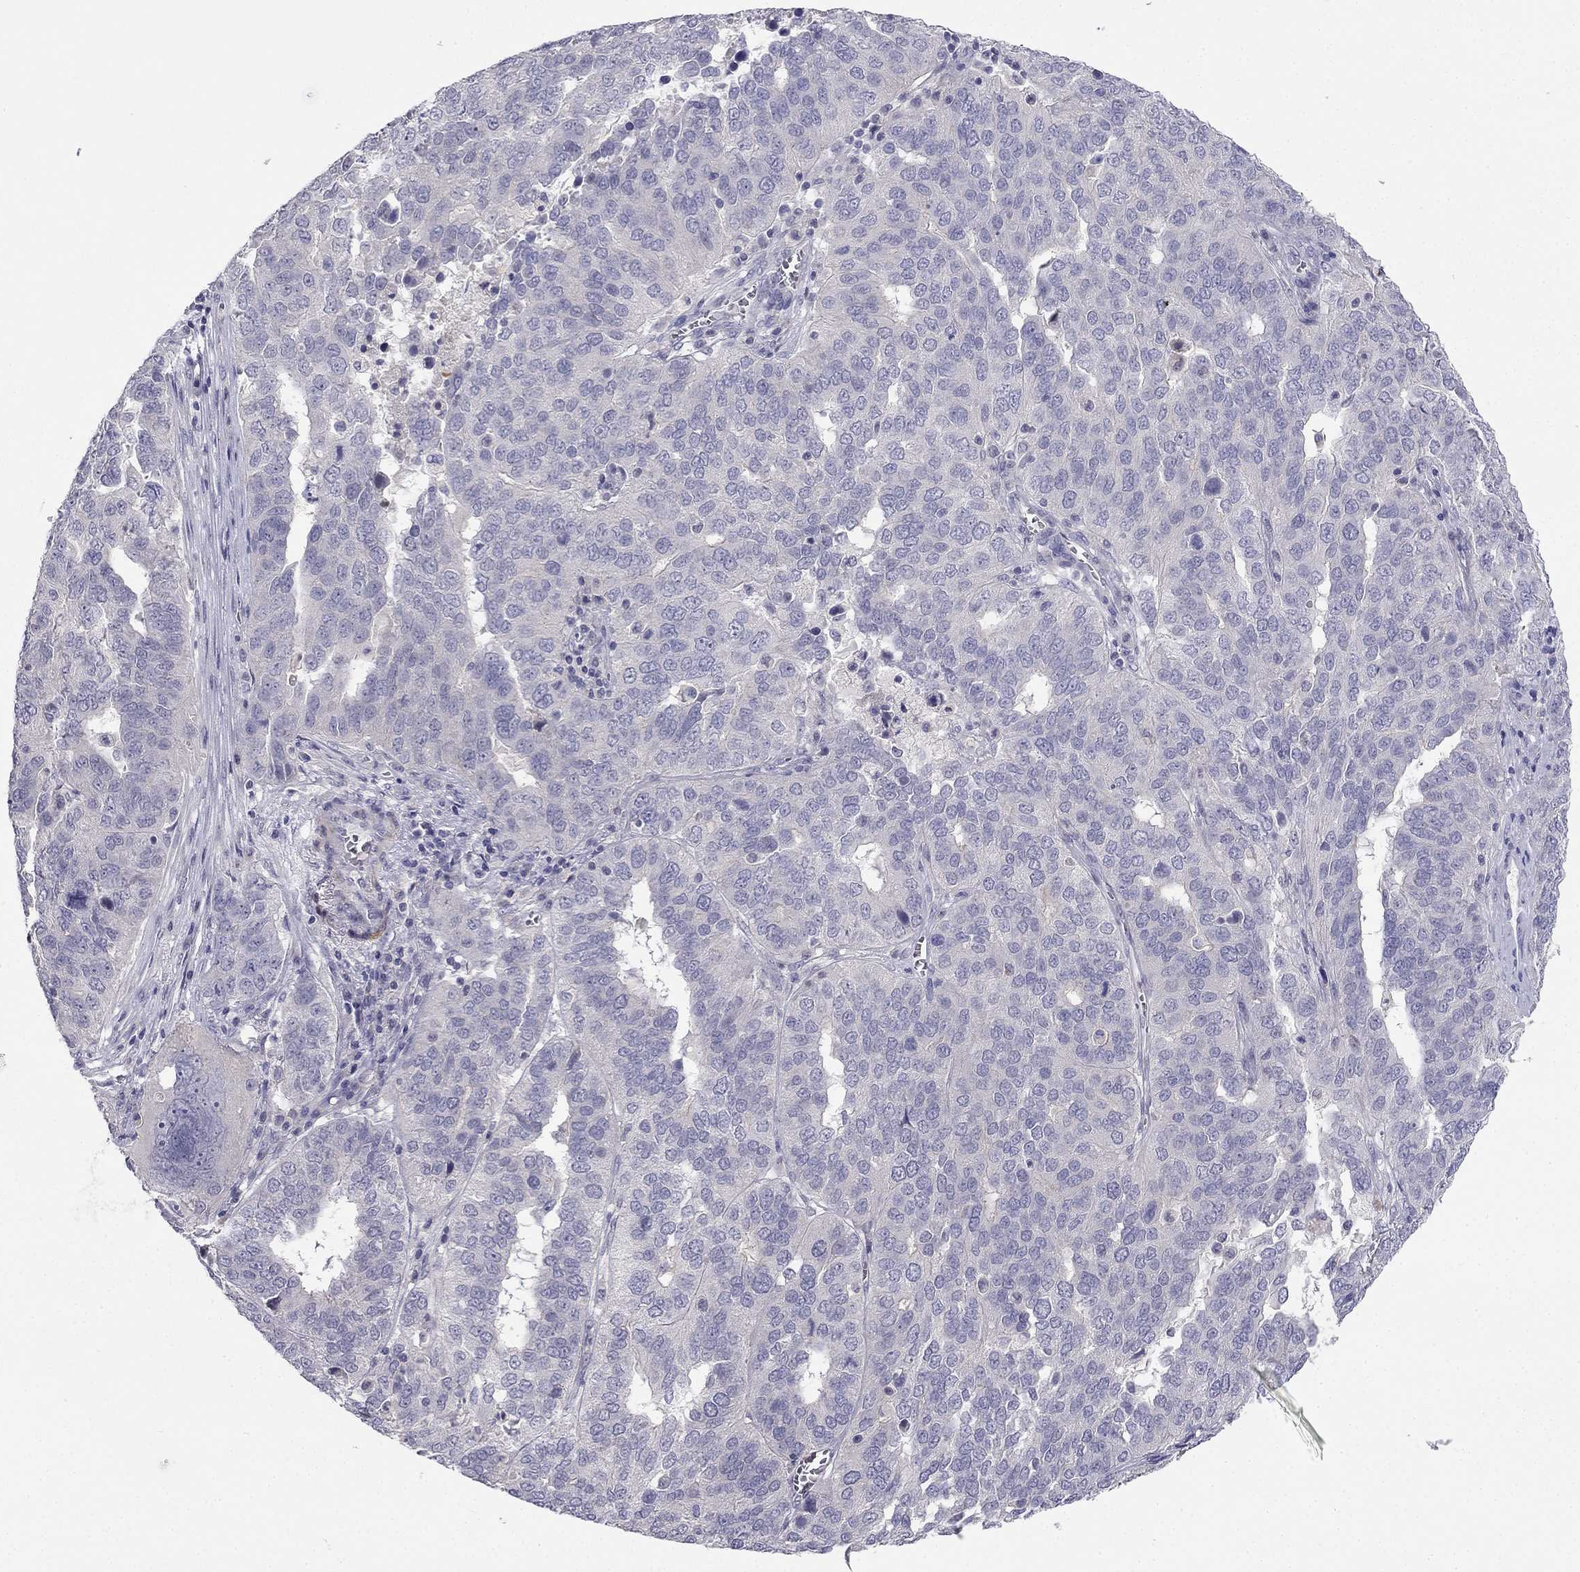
{"staining": {"intensity": "negative", "quantity": "none", "location": "none"}, "tissue": "ovarian cancer", "cell_type": "Tumor cells", "image_type": "cancer", "snomed": [{"axis": "morphology", "description": "Carcinoma, endometroid"}, {"axis": "topography", "description": "Soft tissue"}, {"axis": "topography", "description": "Ovary"}], "caption": "Photomicrograph shows no protein expression in tumor cells of ovarian cancer (endometroid carcinoma) tissue. (IHC, brightfield microscopy, high magnification).", "gene": "C16orf89", "patient": {"sex": "female", "age": 52}}